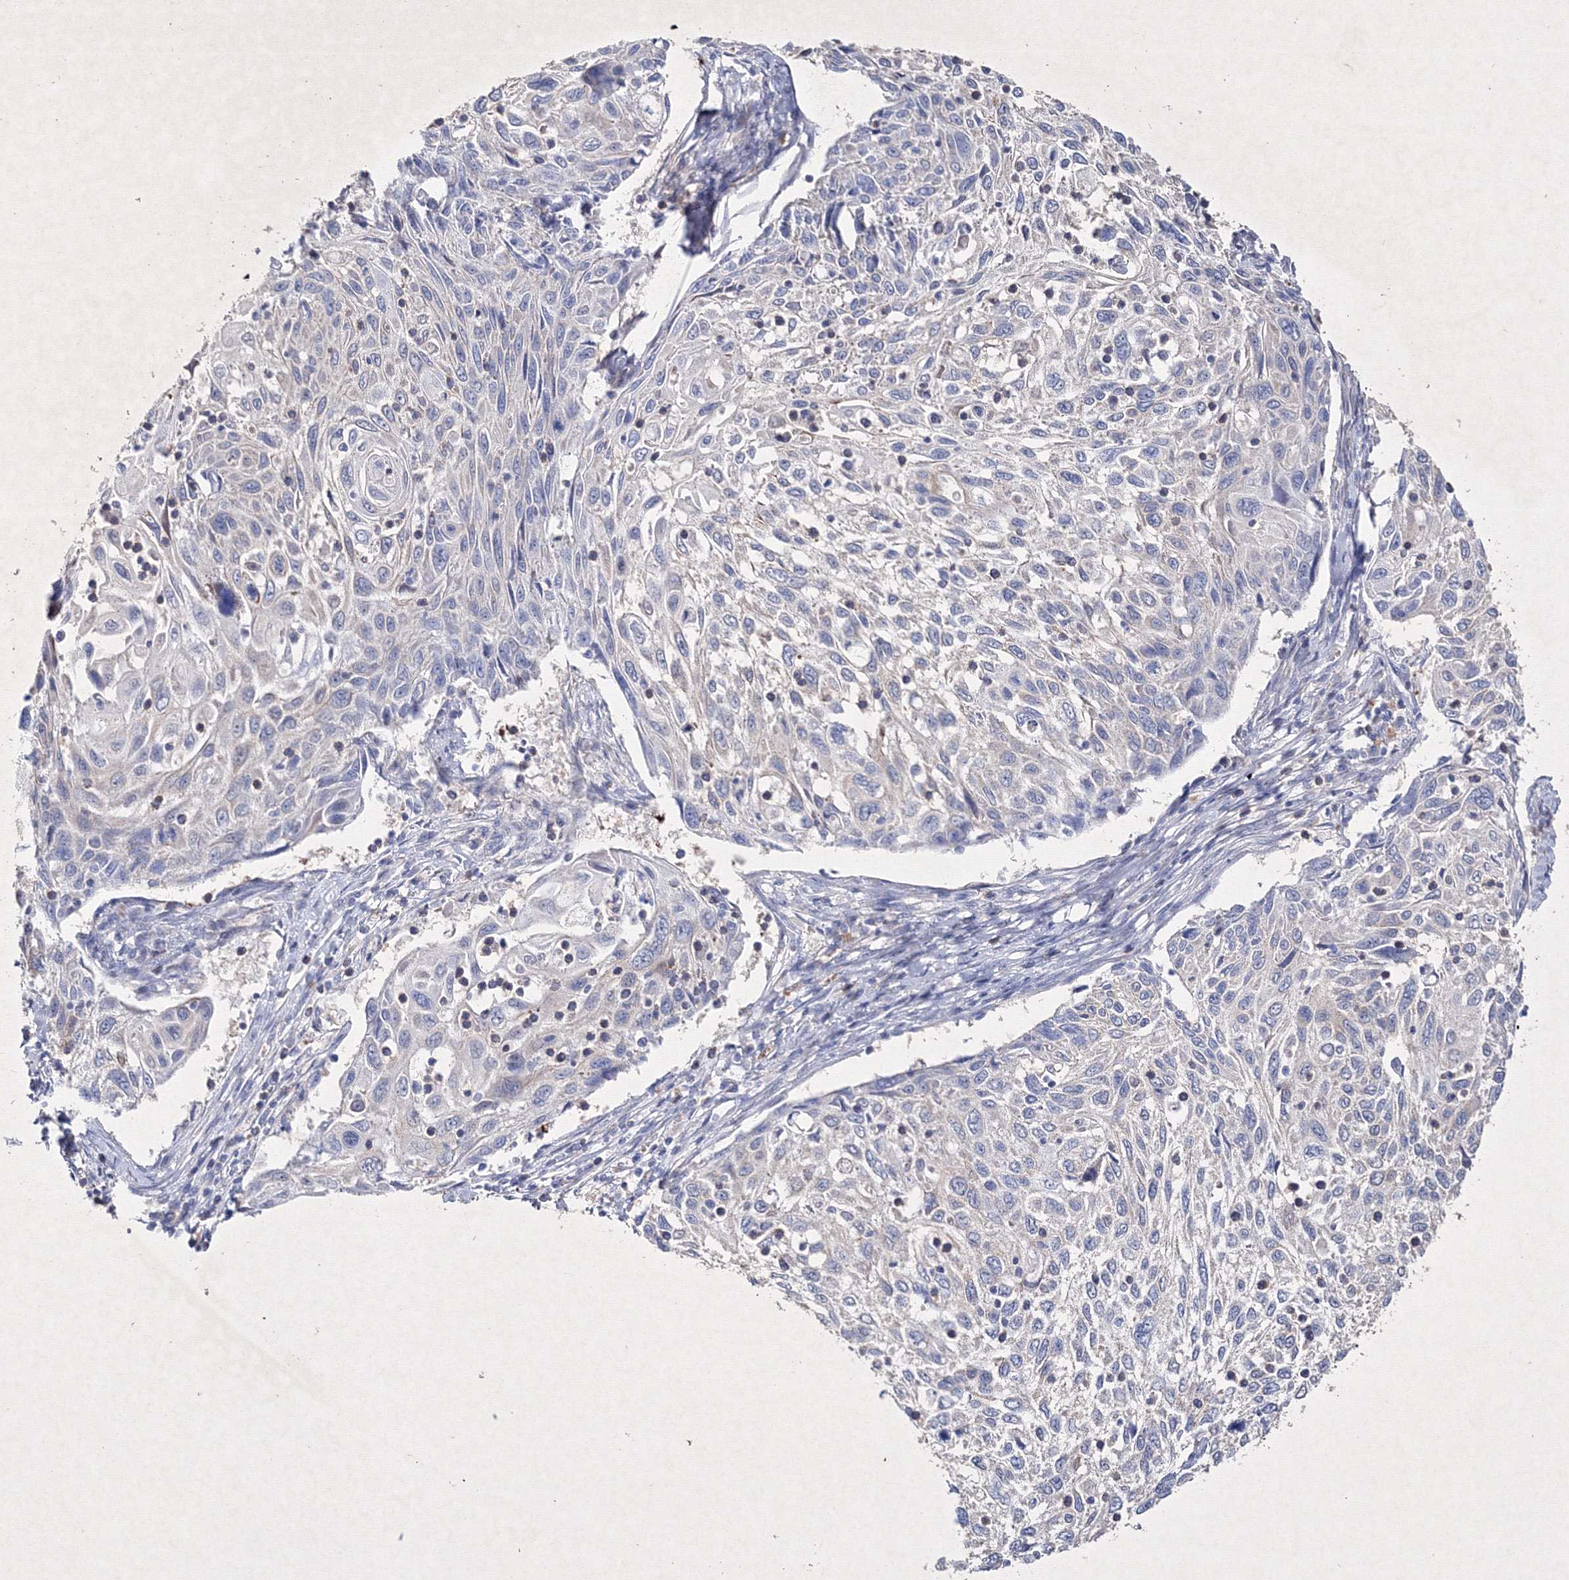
{"staining": {"intensity": "negative", "quantity": "none", "location": "none"}, "tissue": "cervical cancer", "cell_type": "Tumor cells", "image_type": "cancer", "snomed": [{"axis": "morphology", "description": "Squamous cell carcinoma, NOS"}, {"axis": "topography", "description": "Cervix"}], "caption": "This is a micrograph of immunohistochemistry staining of squamous cell carcinoma (cervical), which shows no positivity in tumor cells.", "gene": "SMIM29", "patient": {"sex": "female", "age": 70}}